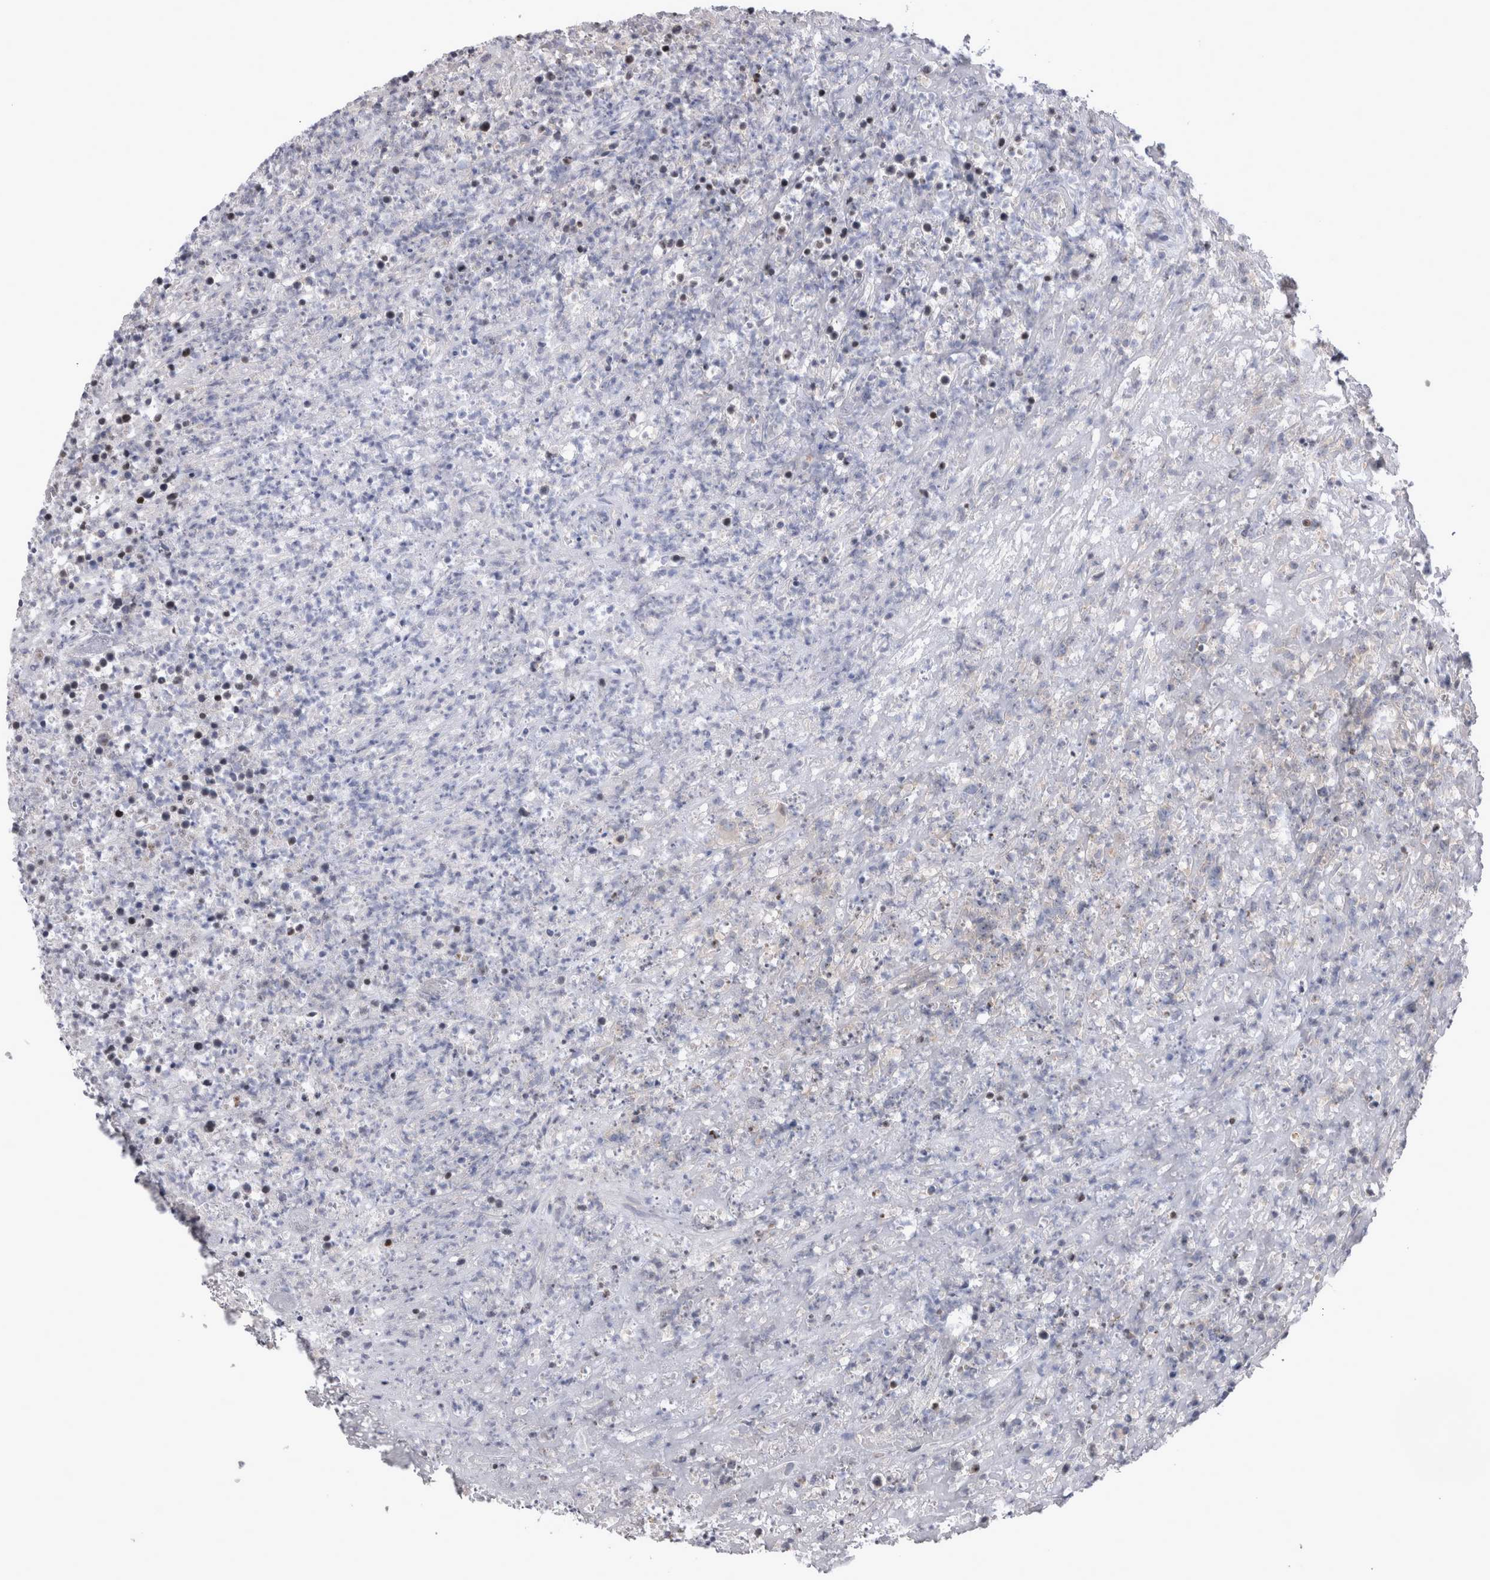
{"staining": {"intensity": "negative", "quantity": "none", "location": "none"}, "tissue": "lymphoma", "cell_type": "Tumor cells", "image_type": "cancer", "snomed": [{"axis": "morphology", "description": "Malignant lymphoma, non-Hodgkin's type, High grade"}, {"axis": "topography", "description": "Colon"}], "caption": "The IHC histopathology image has no significant expression in tumor cells of malignant lymphoma, non-Hodgkin's type (high-grade) tissue. (Immunohistochemistry (ihc), brightfield microscopy, high magnification).", "gene": "LRRC40", "patient": {"sex": "female", "age": 53}}